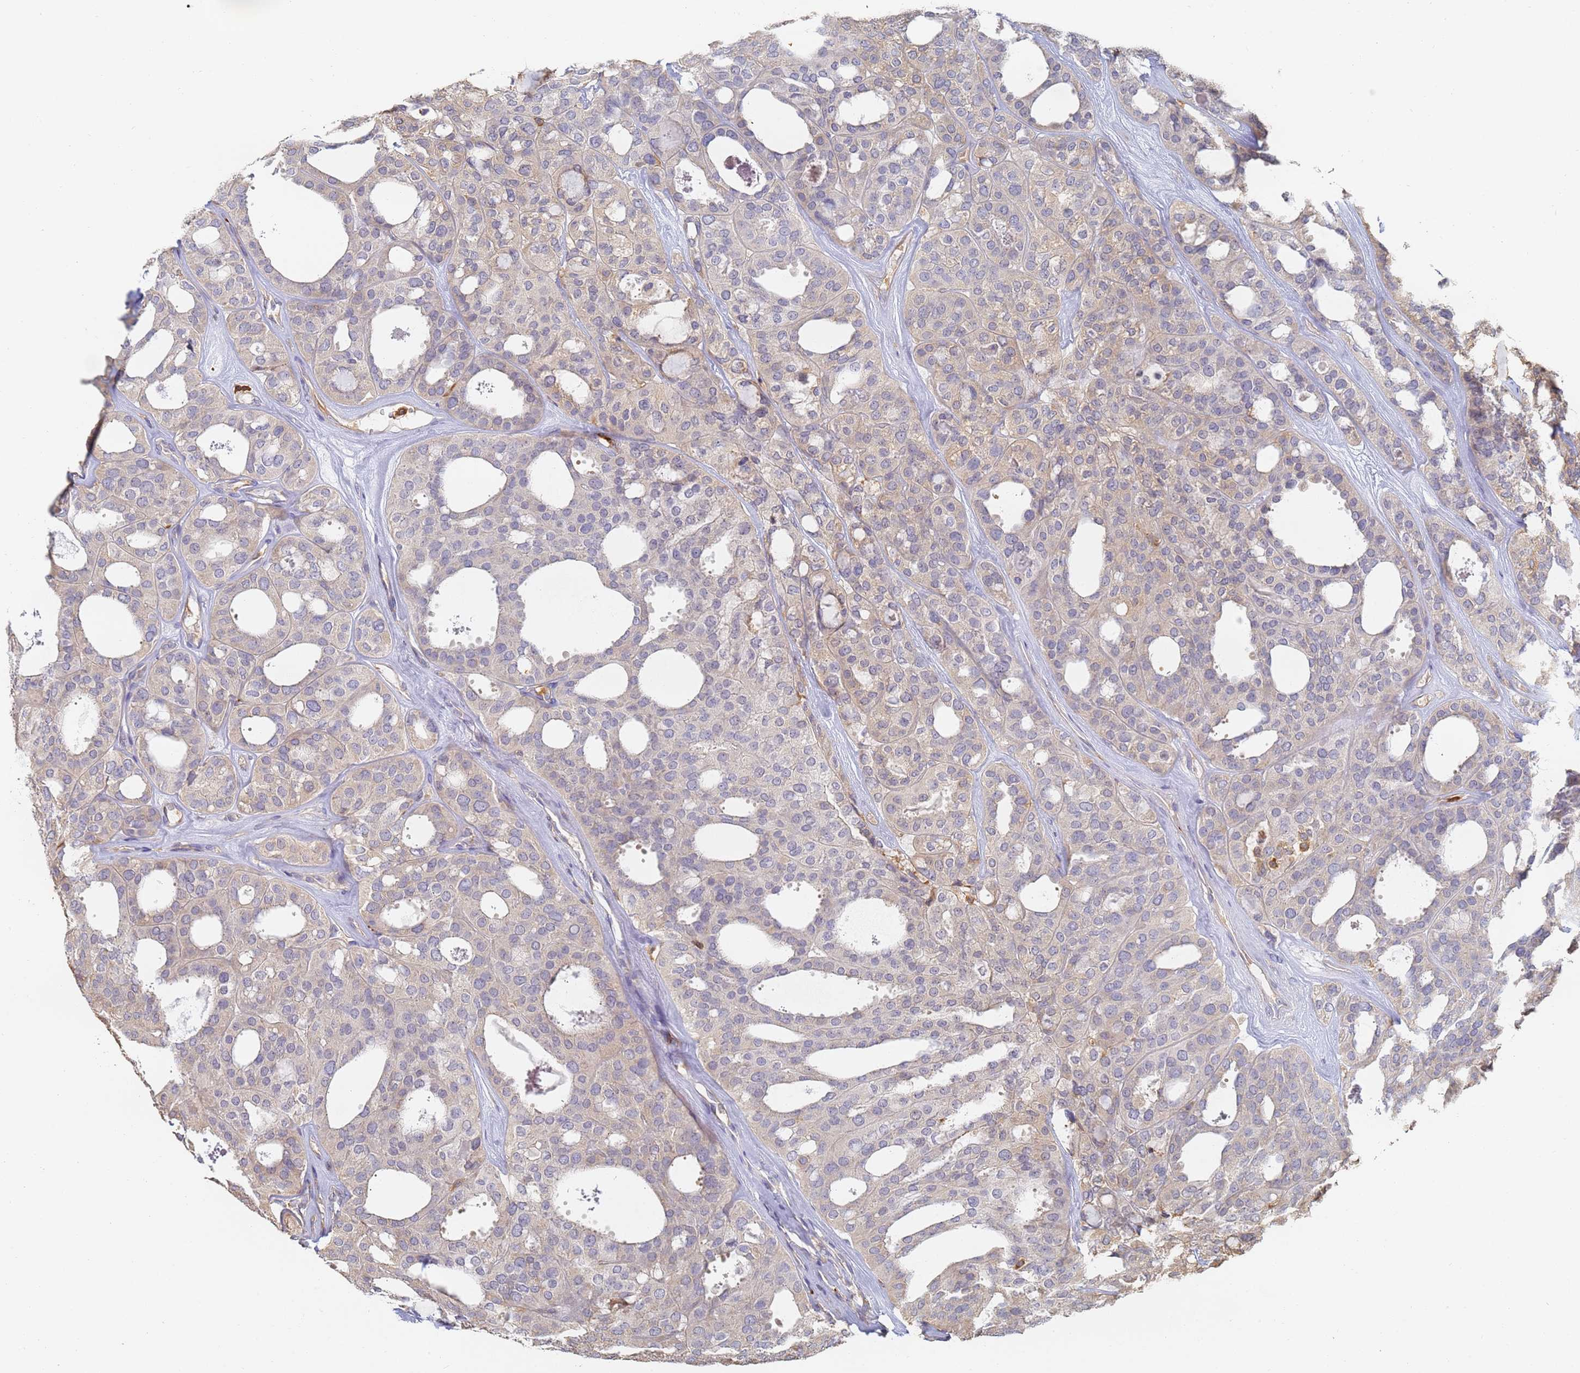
{"staining": {"intensity": "weak", "quantity": "<25%", "location": "cytoplasmic/membranous"}, "tissue": "thyroid cancer", "cell_type": "Tumor cells", "image_type": "cancer", "snomed": [{"axis": "morphology", "description": "Follicular adenoma carcinoma, NOS"}, {"axis": "topography", "description": "Thyroid gland"}], "caption": "Human thyroid cancer (follicular adenoma carcinoma) stained for a protein using immunohistochemistry reveals no expression in tumor cells.", "gene": "BIN2", "patient": {"sex": "male", "age": 75}}